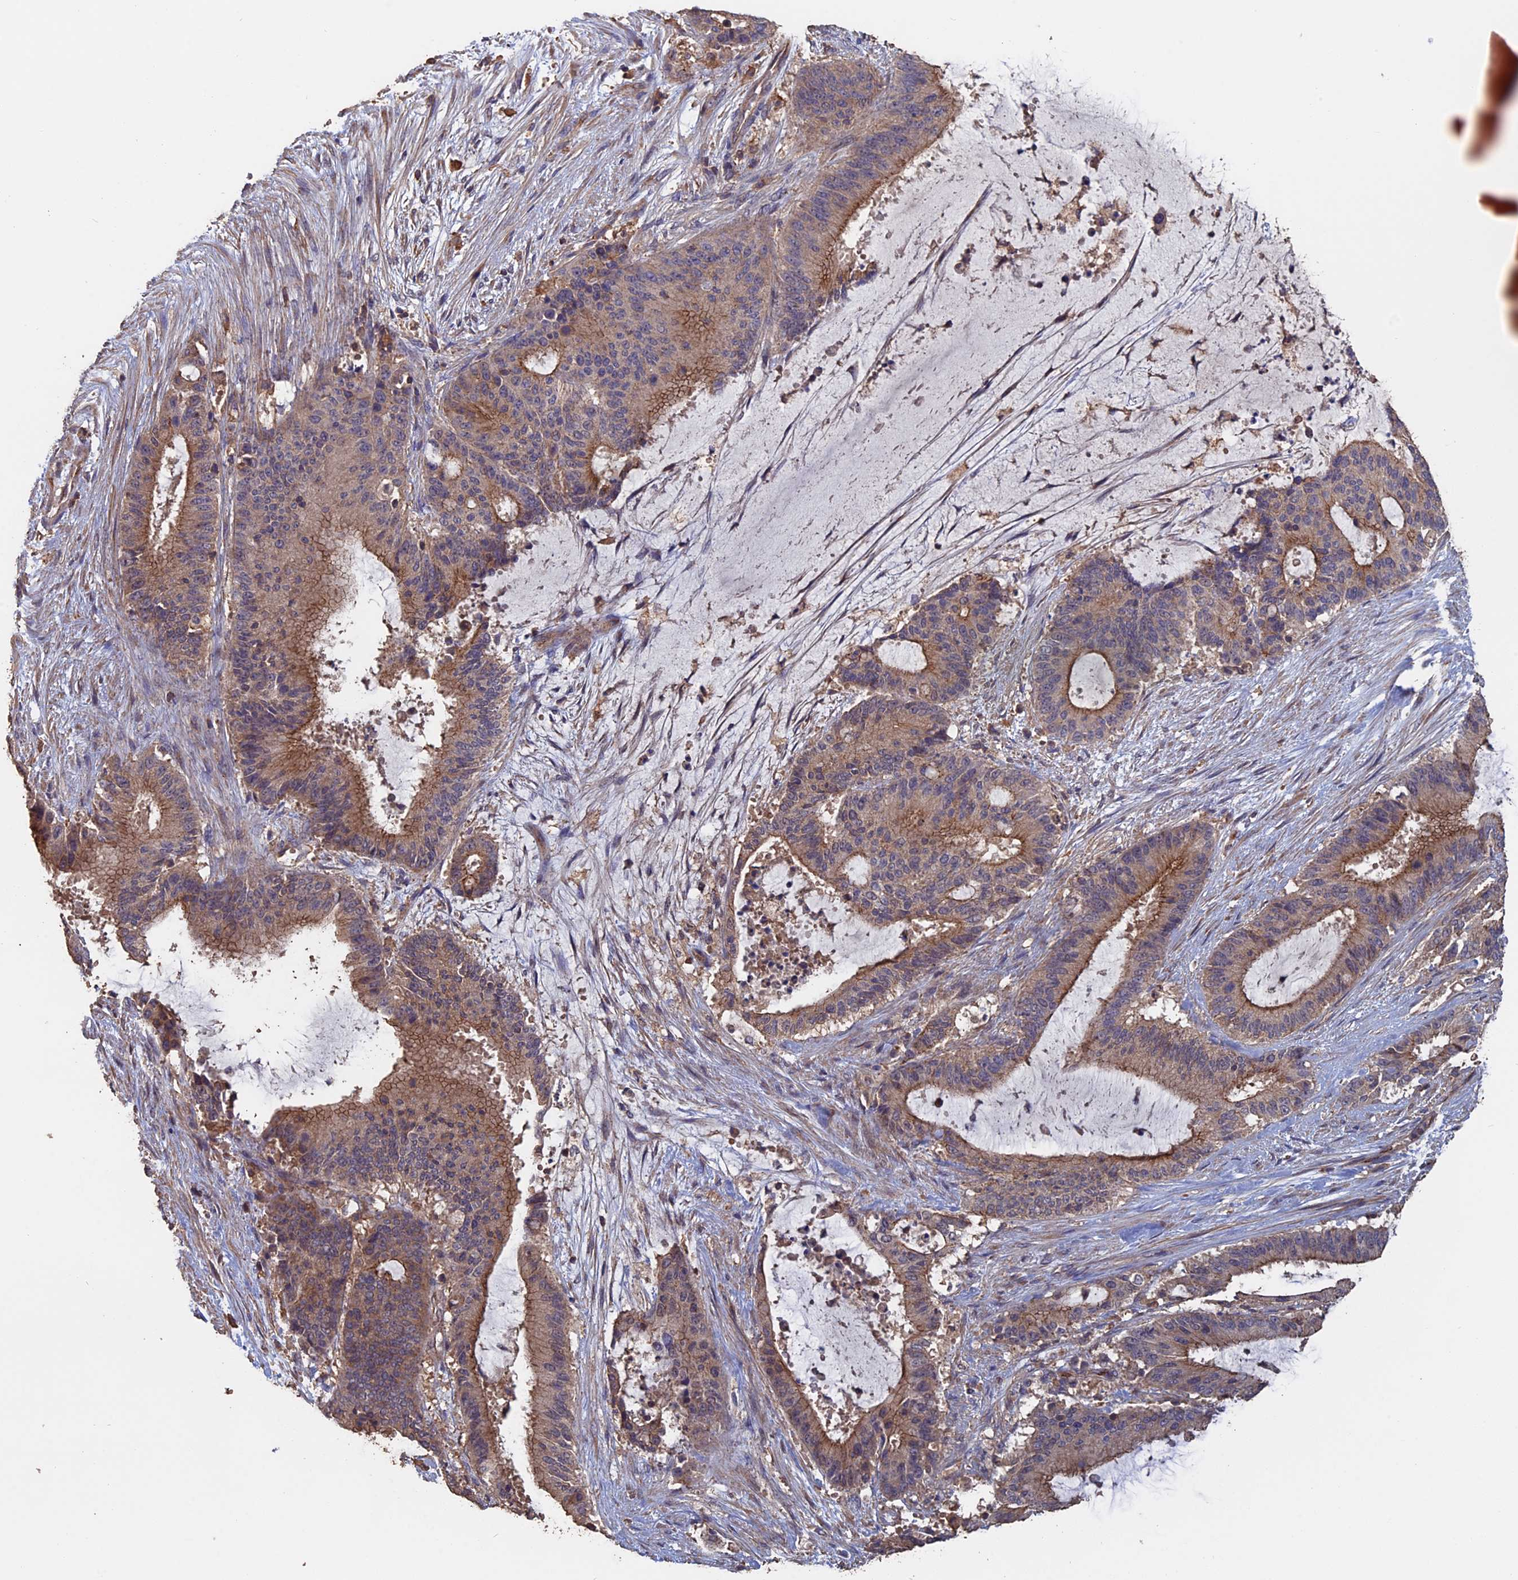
{"staining": {"intensity": "moderate", "quantity": "25%-75%", "location": "cytoplasmic/membranous"}, "tissue": "liver cancer", "cell_type": "Tumor cells", "image_type": "cancer", "snomed": [{"axis": "morphology", "description": "Normal tissue, NOS"}, {"axis": "morphology", "description": "Cholangiocarcinoma"}, {"axis": "topography", "description": "Liver"}, {"axis": "topography", "description": "Peripheral nerve tissue"}], "caption": "Human liver cholangiocarcinoma stained for a protein (brown) demonstrates moderate cytoplasmic/membranous positive staining in about 25%-75% of tumor cells.", "gene": "PIGQ", "patient": {"sex": "female", "age": 73}}